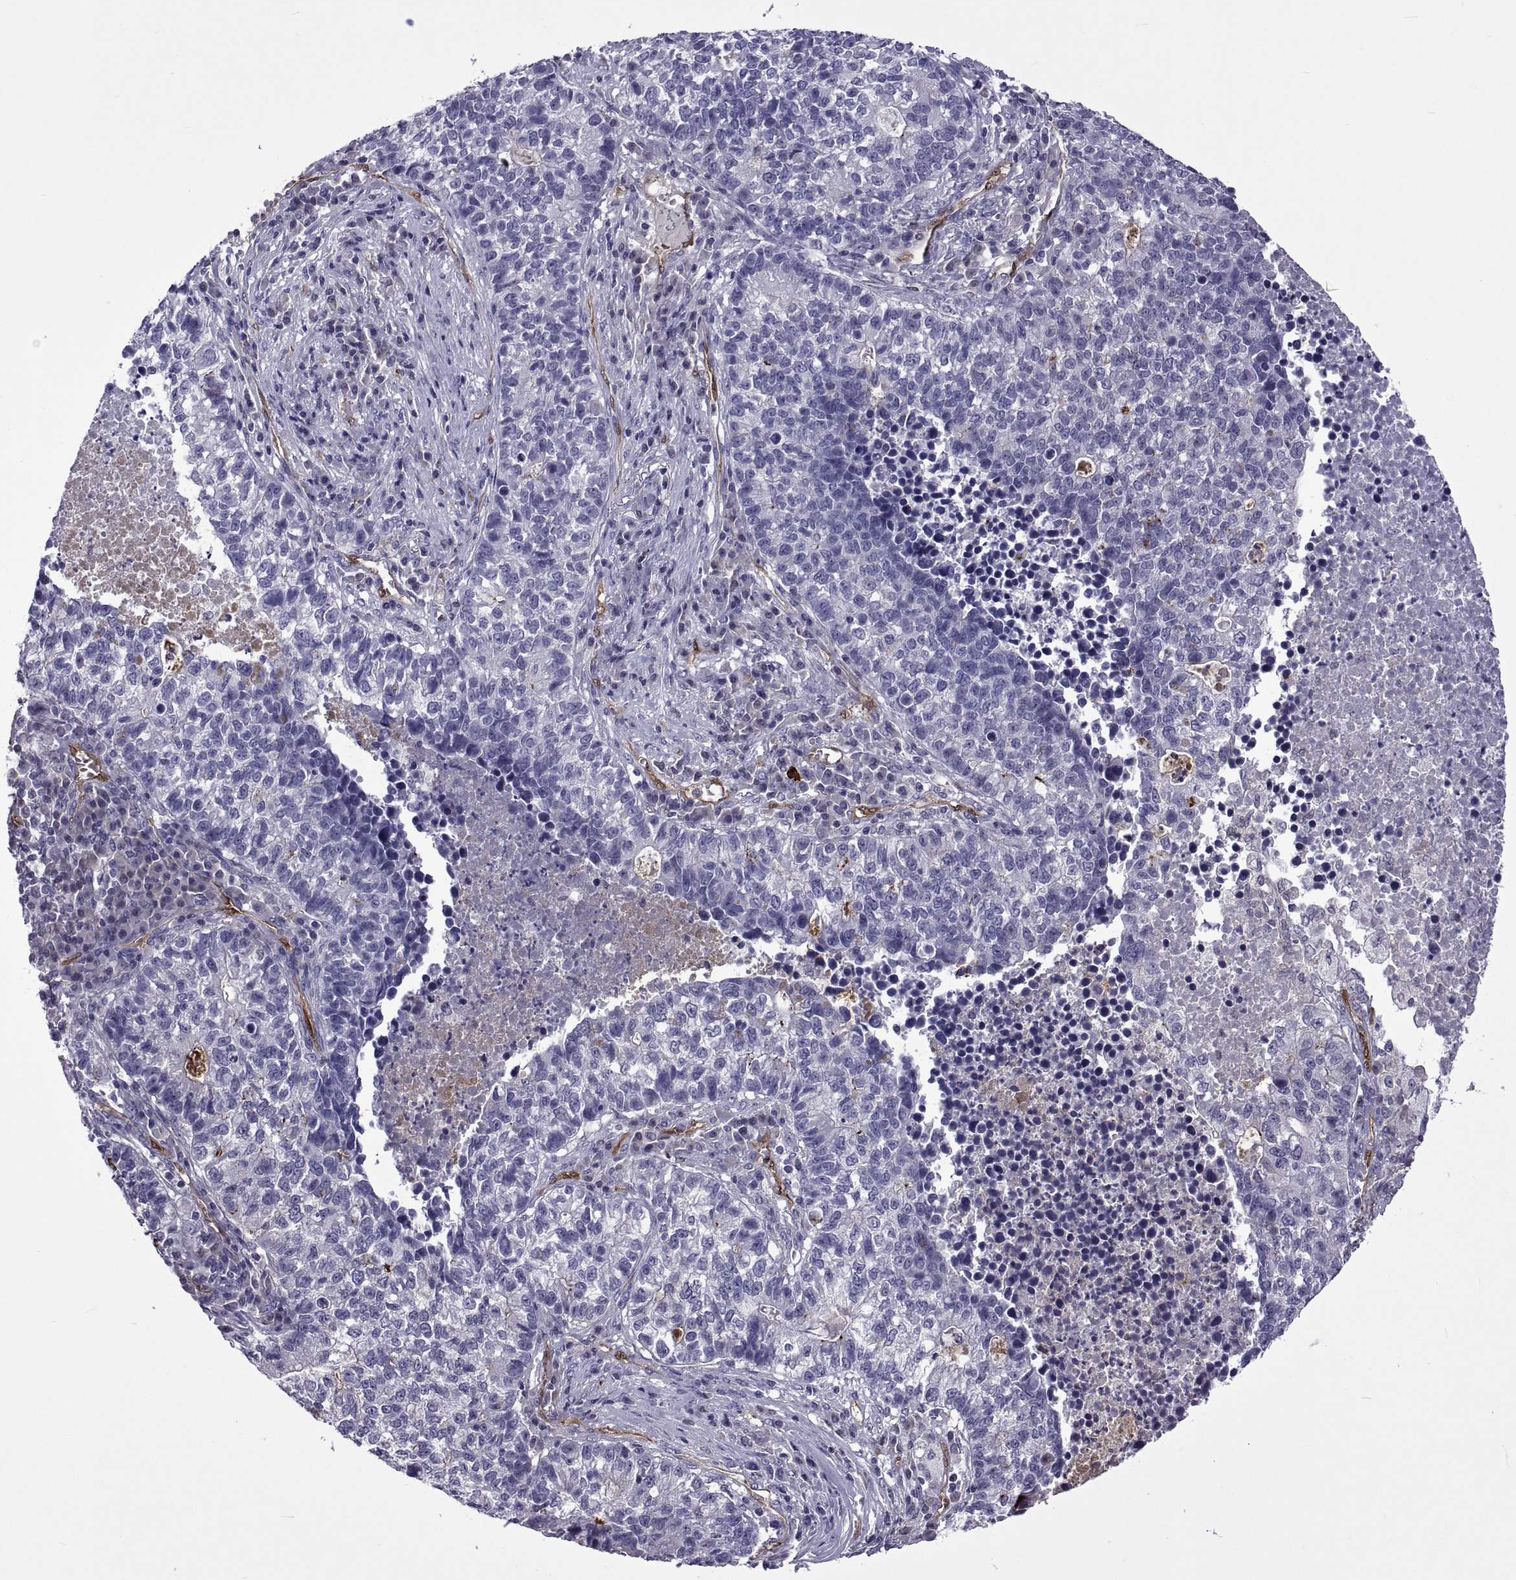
{"staining": {"intensity": "negative", "quantity": "none", "location": "none"}, "tissue": "lung cancer", "cell_type": "Tumor cells", "image_type": "cancer", "snomed": [{"axis": "morphology", "description": "Adenocarcinoma, NOS"}, {"axis": "topography", "description": "Lung"}], "caption": "Tumor cells are negative for brown protein staining in lung cancer (adenocarcinoma).", "gene": "LCN9", "patient": {"sex": "male", "age": 57}}